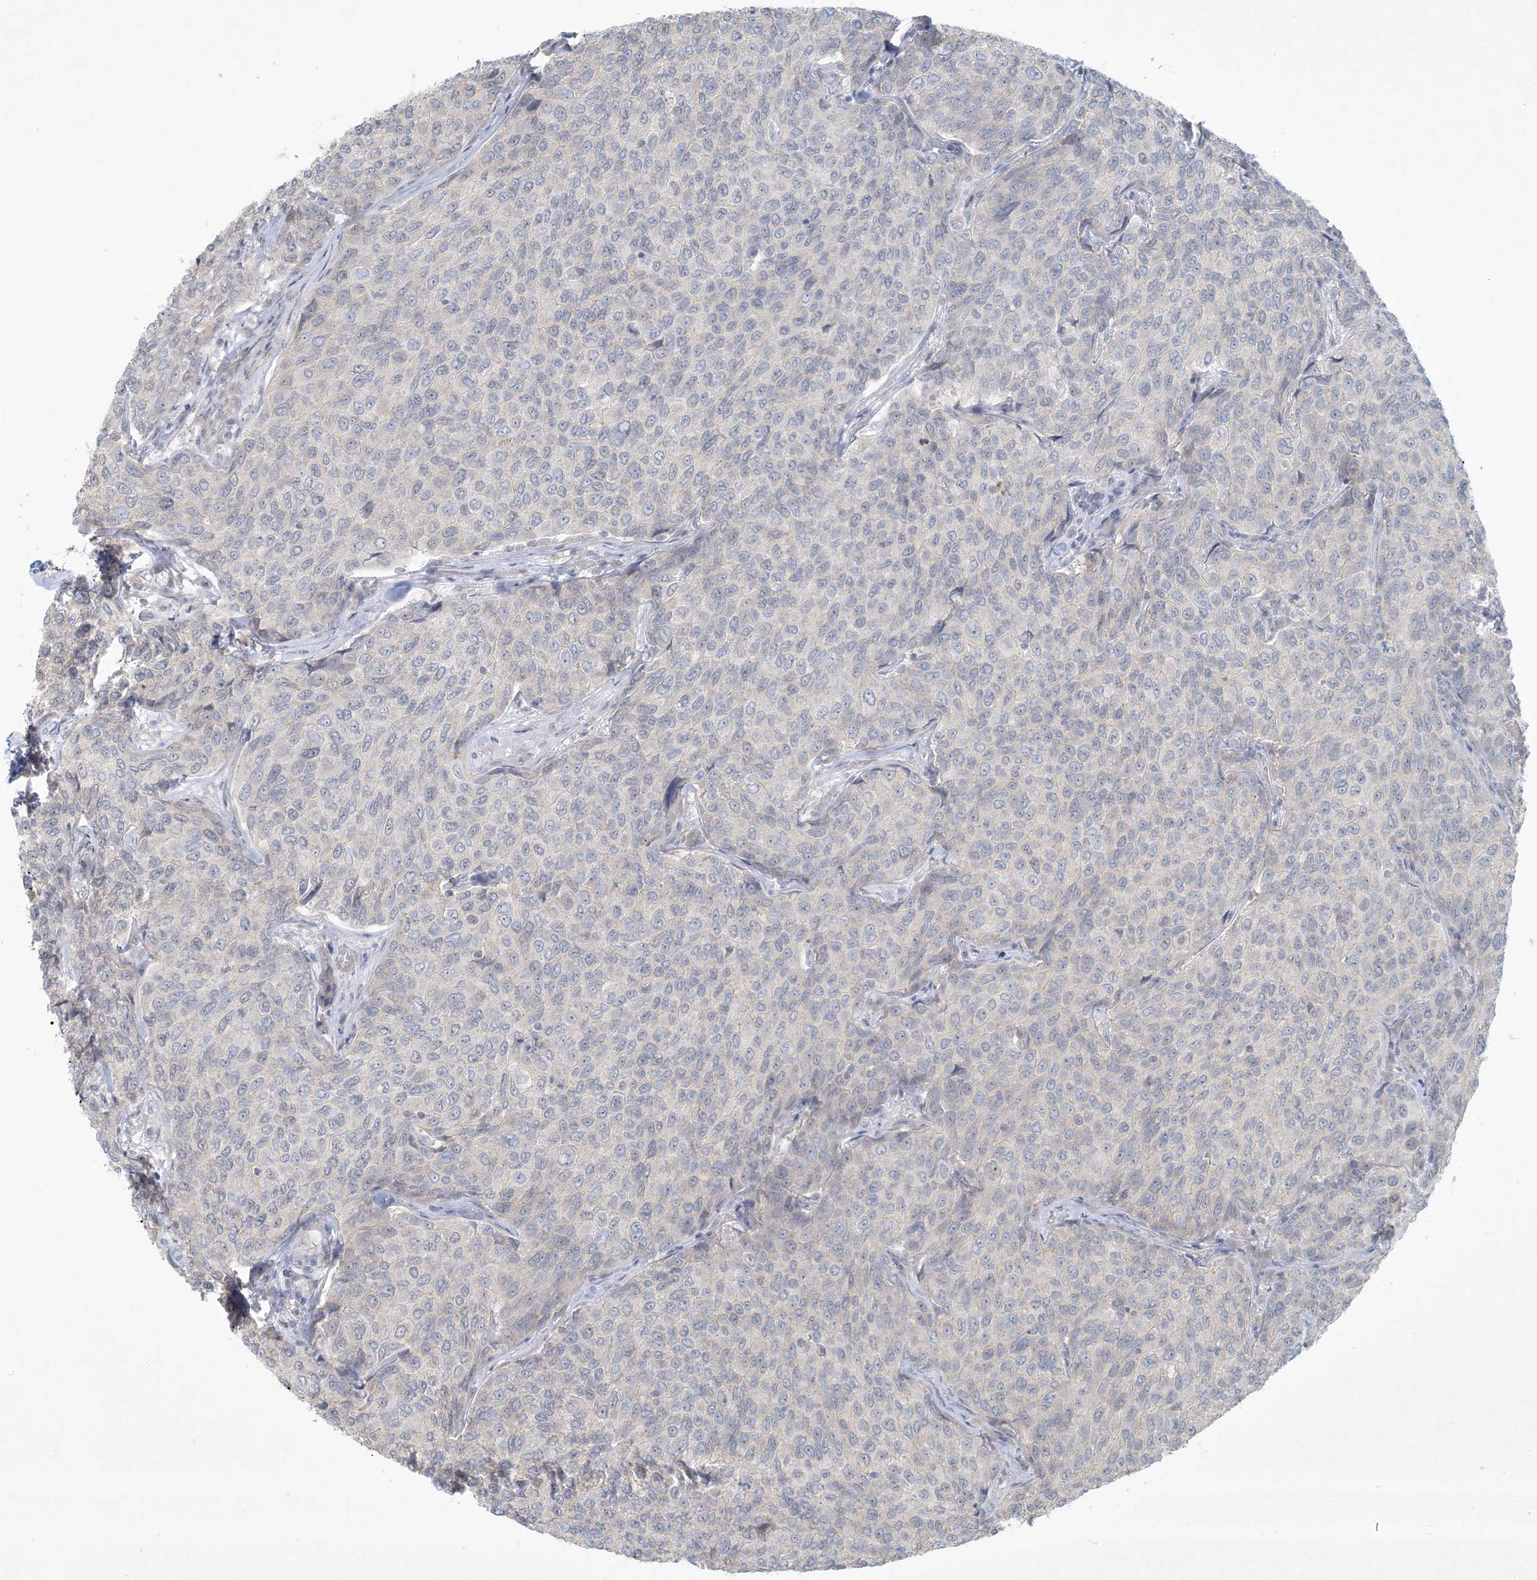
{"staining": {"intensity": "negative", "quantity": "none", "location": "none"}, "tissue": "breast cancer", "cell_type": "Tumor cells", "image_type": "cancer", "snomed": [{"axis": "morphology", "description": "Duct carcinoma"}, {"axis": "topography", "description": "Breast"}], "caption": "Human infiltrating ductal carcinoma (breast) stained for a protein using immunohistochemistry shows no staining in tumor cells.", "gene": "BCORL1", "patient": {"sex": "female", "age": 55}}